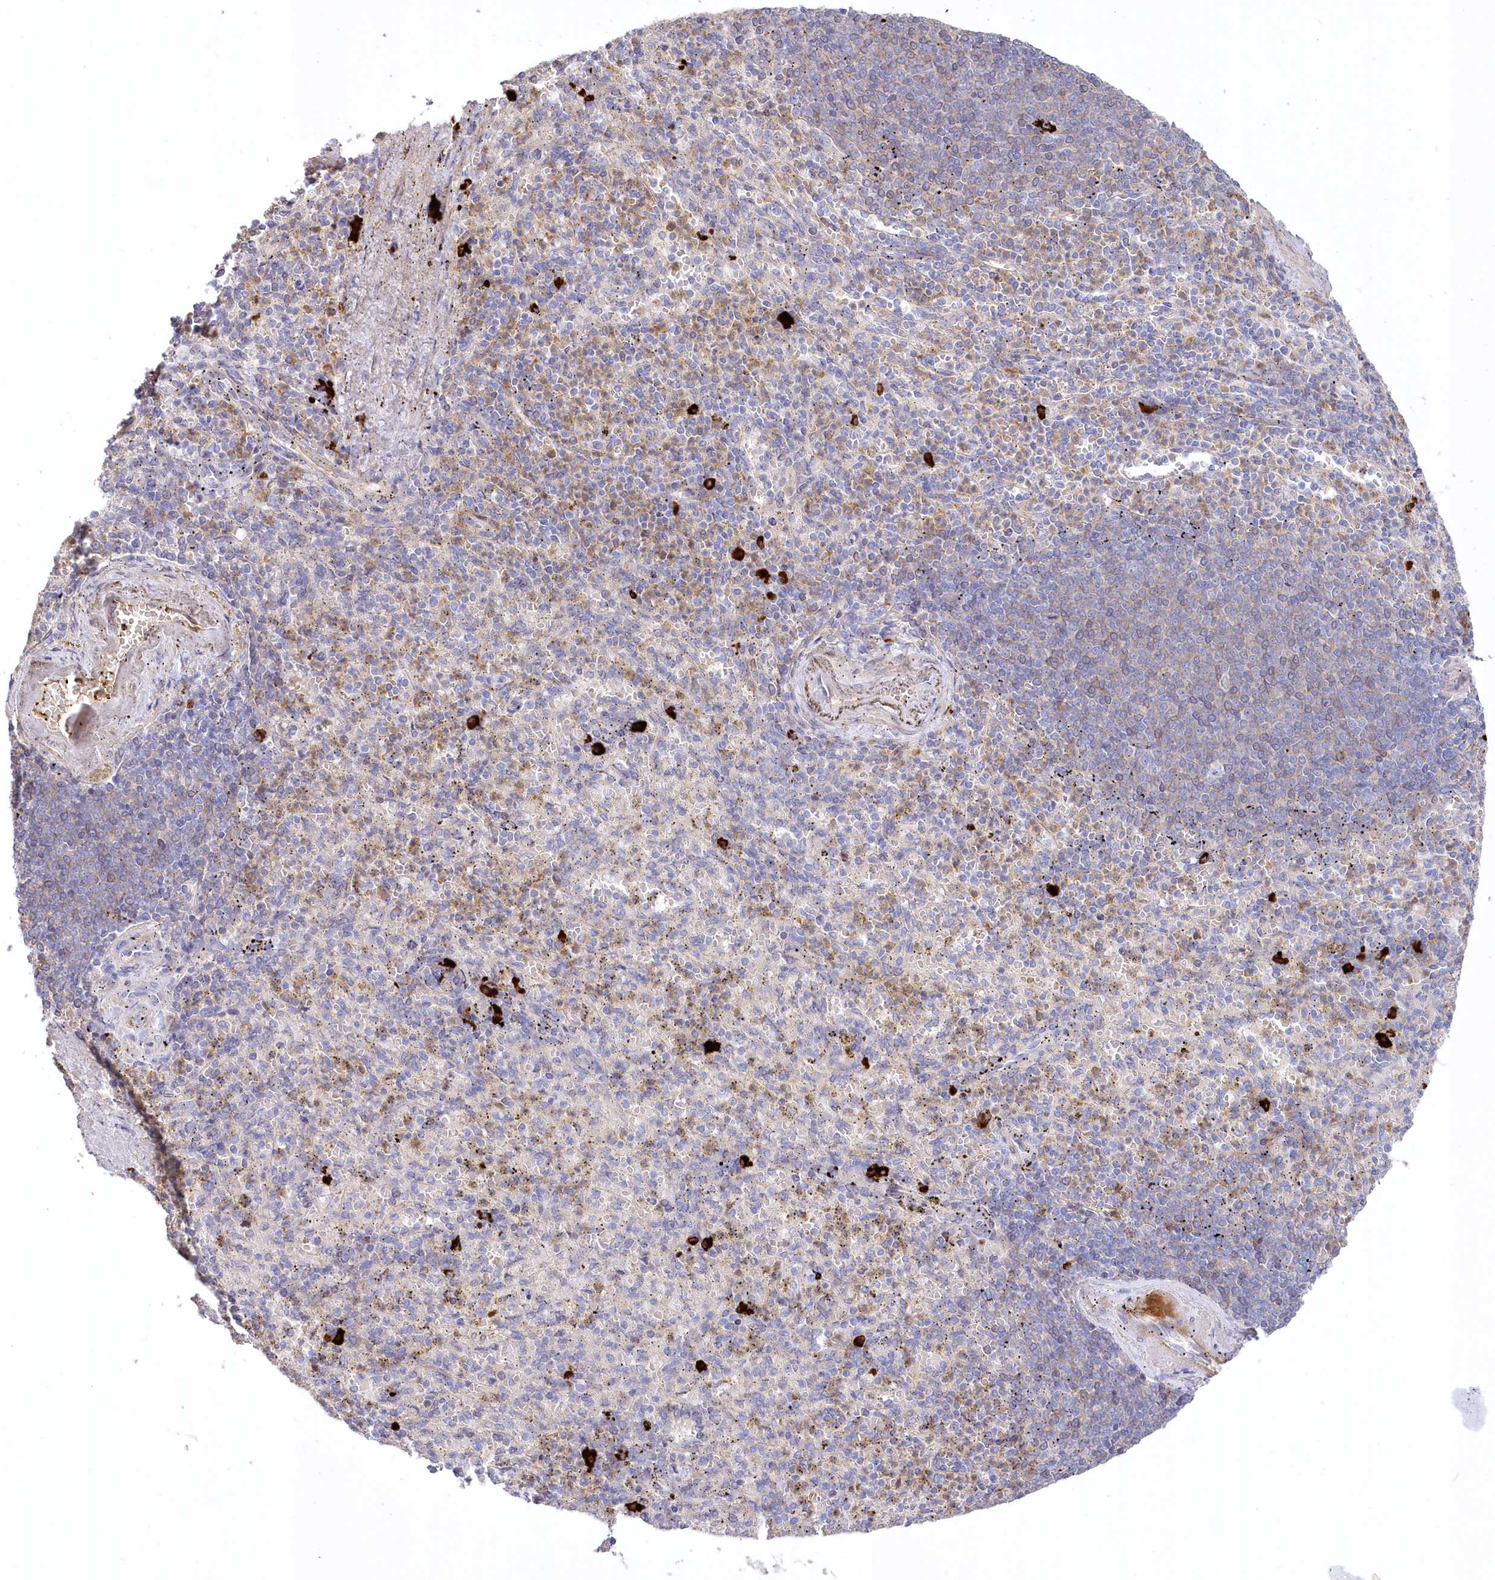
{"staining": {"intensity": "weak", "quantity": "<25%", "location": "cytoplasmic/membranous"}, "tissue": "spleen", "cell_type": "Cells in red pulp", "image_type": "normal", "snomed": [{"axis": "morphology", "description": "Normal tissue, NOS"}, {"axis": "topography", "description": "Spleen"}], "caption": "DAB (3,3'-diaminobenzidine) immunohistochemical staining of benign human spleen exhibits no significant staining in cells in red pulp.", "gene": "WBP1L", "patient": {"sex": "female", "age": 74}}